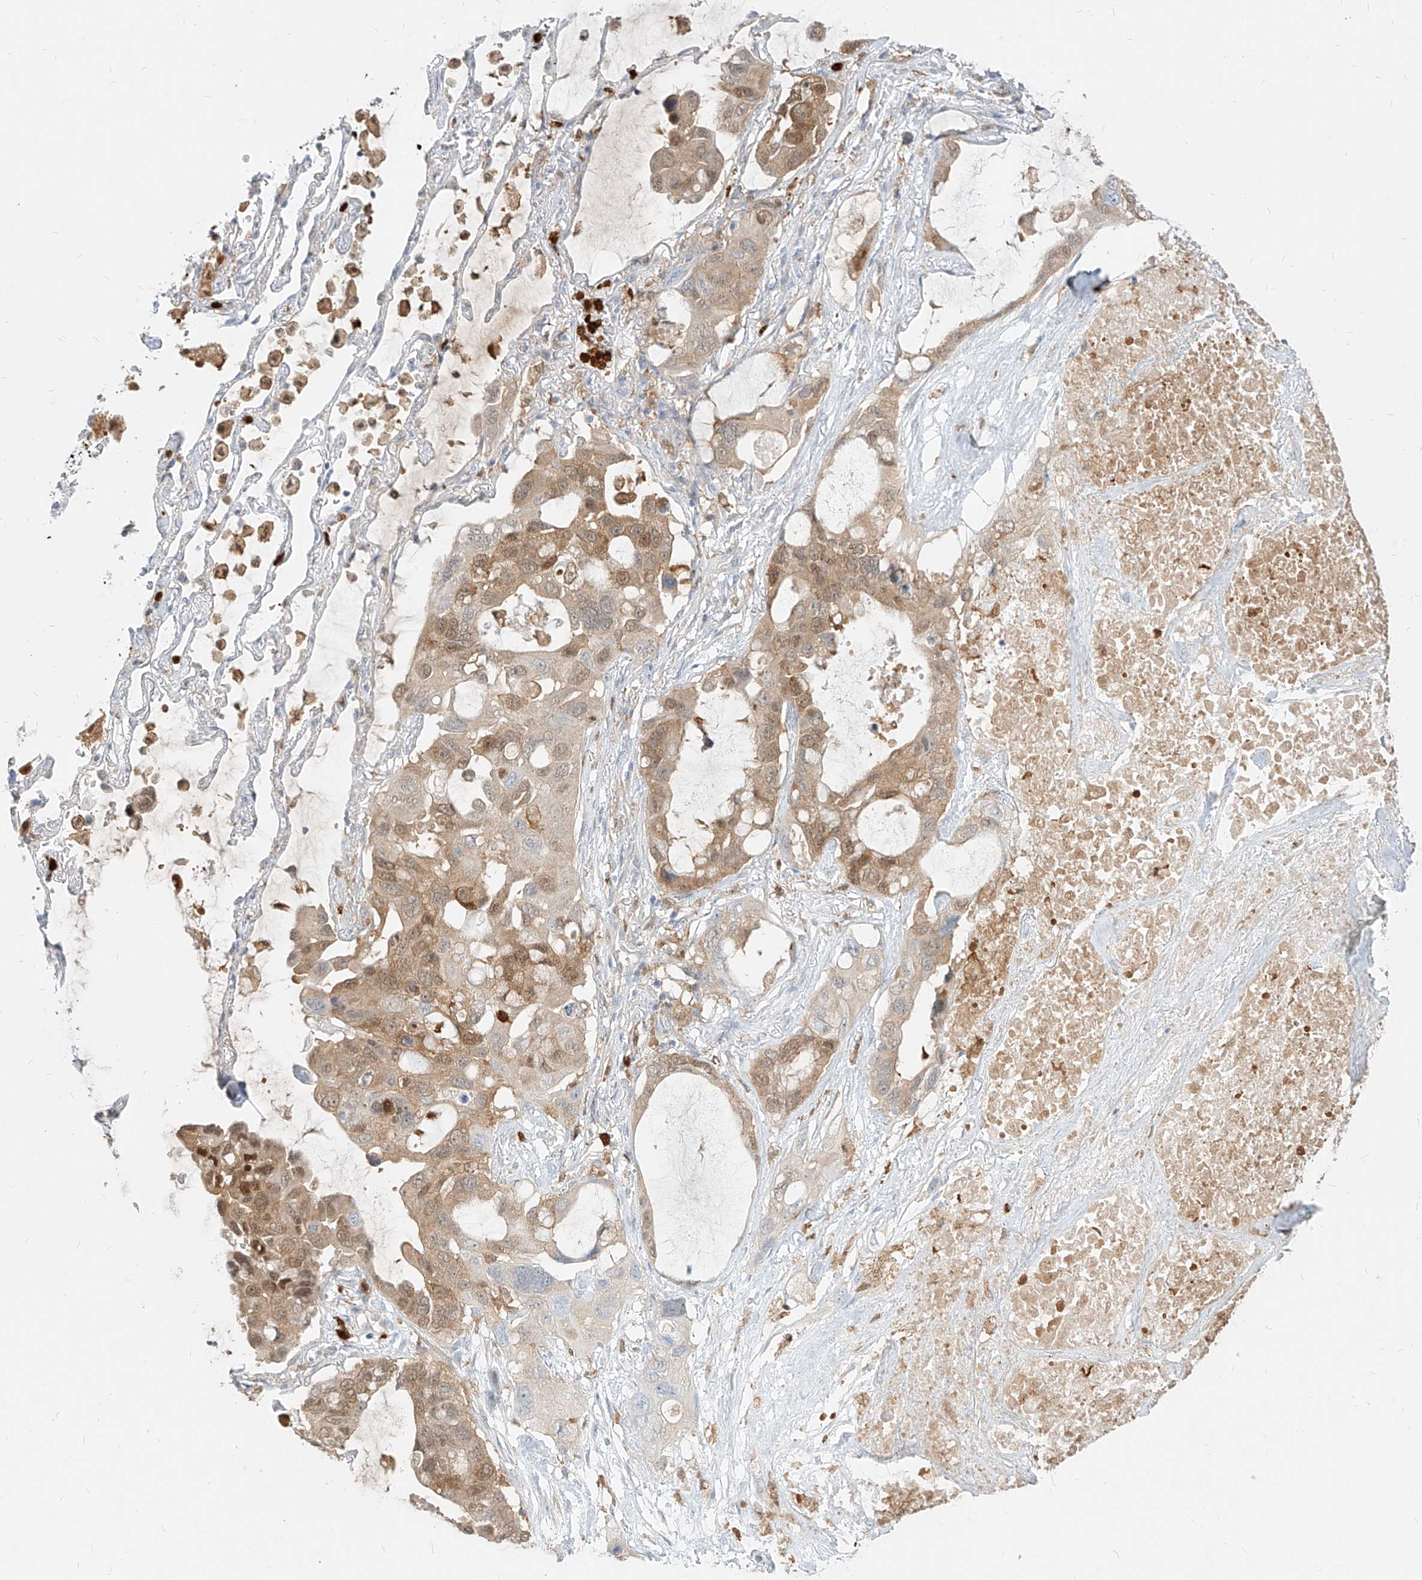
{"staining": {"intensity": "moderate", "quantity": "25%-75%", "location": "cytoplasmic/membranous,nuclear"}, "tissue": "lung cancer", "cell_type": "Tumor cells", "image_type": "cancer", "snomed": [{"axis": "morphology", "description": "Squamous cell carcinoma, NOS"}, {"axis": "topography", "description": "Lung"}], "caption": "Lung cancer stained with a brown dye exhibits moderate cytoplasmic/membranous and nuclear positive expression in about 25%-75% of tumor cells.", "gene": "PGD", "patient": {"sex": "female", "age": 73}}